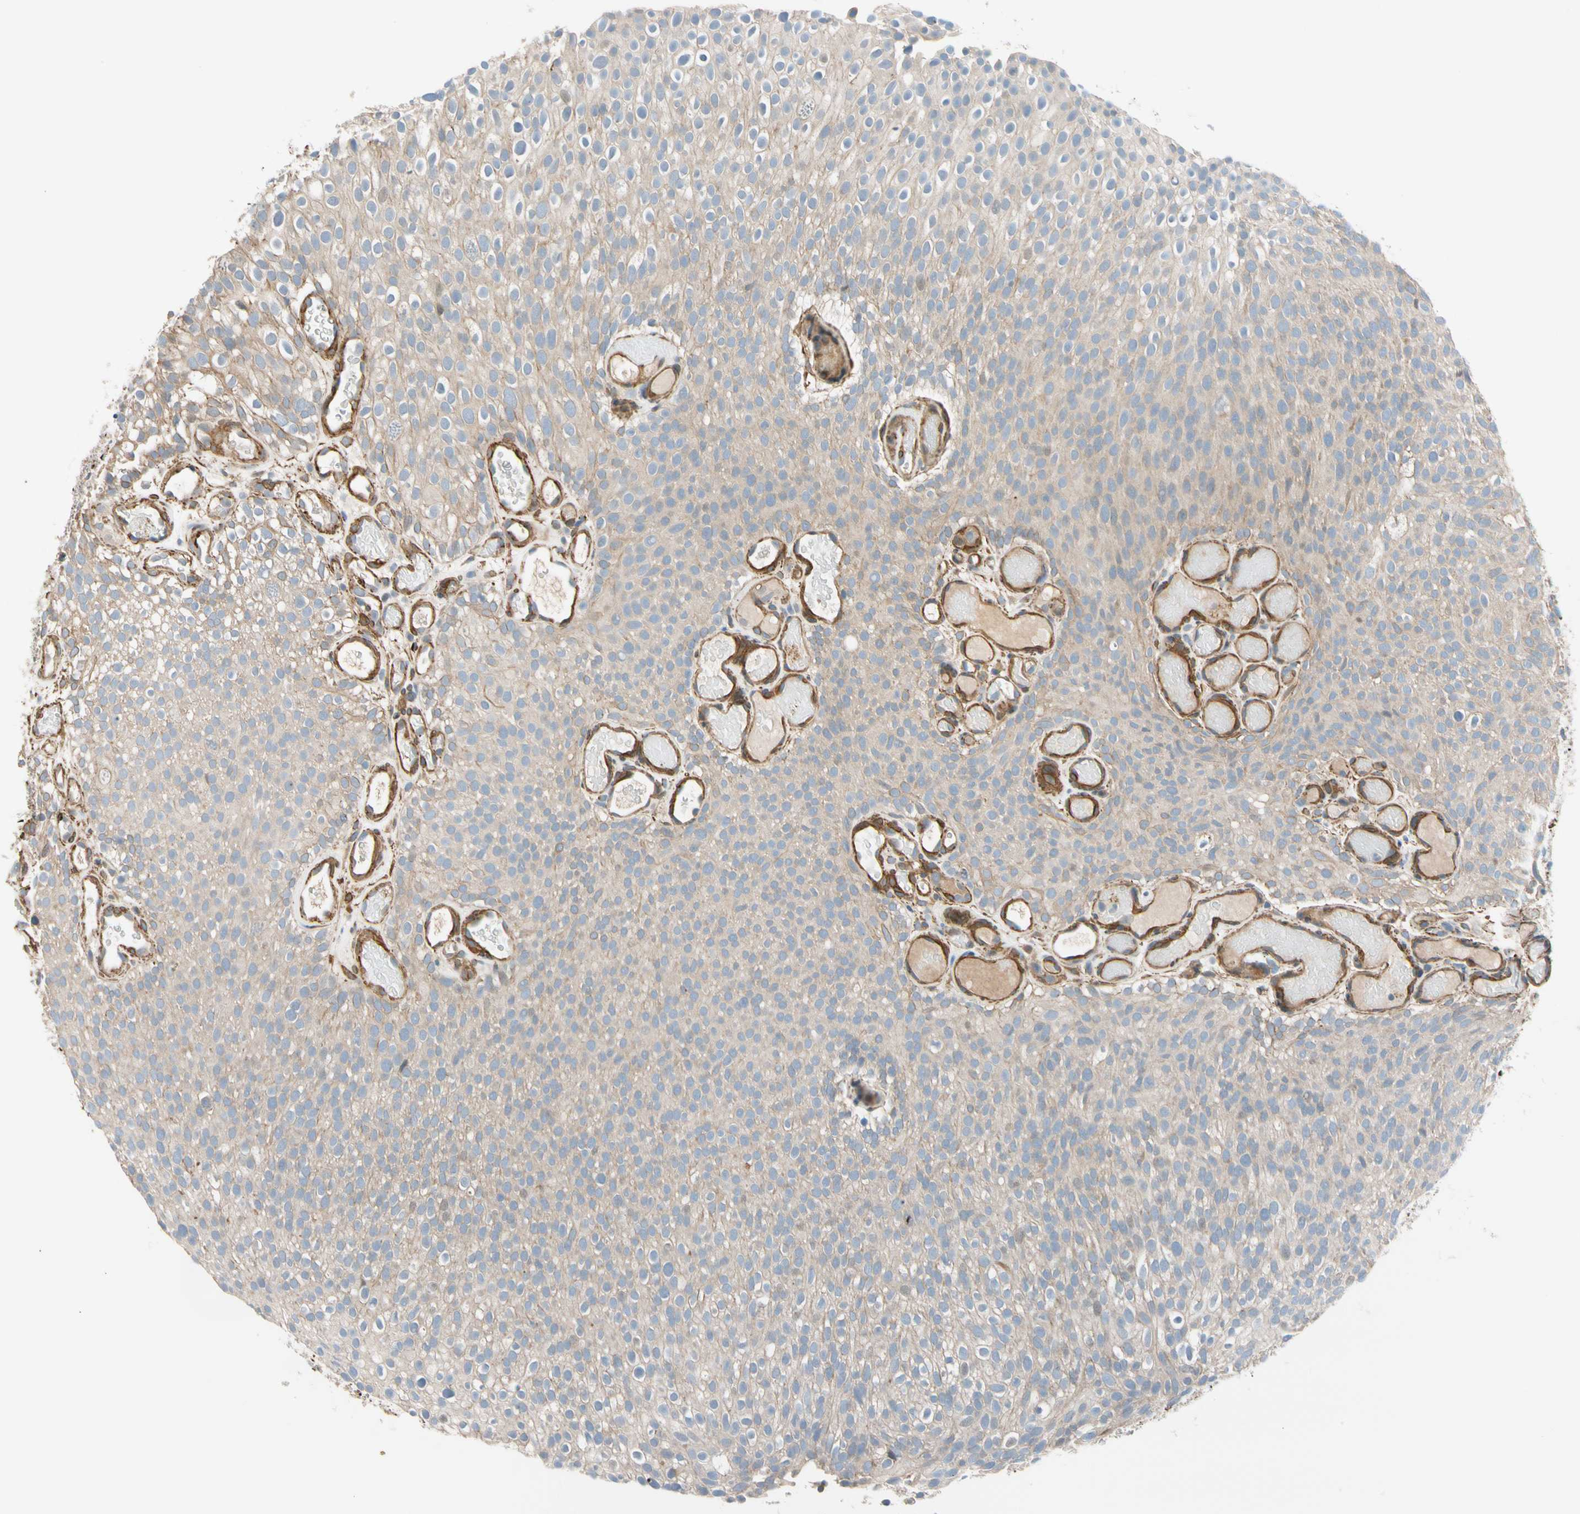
{"staining": {"intensity": "weak", "quantity": ">75%", "location": "cytoplasmic/membranous"}, "tissue": "urothelial cancer", "cell_type": "Tumor cells", "image_type": "cancer", "snomed": [{"axis": "morphology", "description": "Urothelial carcinoma, Low grade"}, {"axis": "topography", "description": "Urinary bladder"}], "caption": "Low-grade urothelial carcinoma stained for a protein (brown) demonstrates weak cytoplasmic/membranous positive positivity in approximately >75% of tumor cells.", "gene": "LIMK2", "patient": {"sex": "male", "age": 78}}